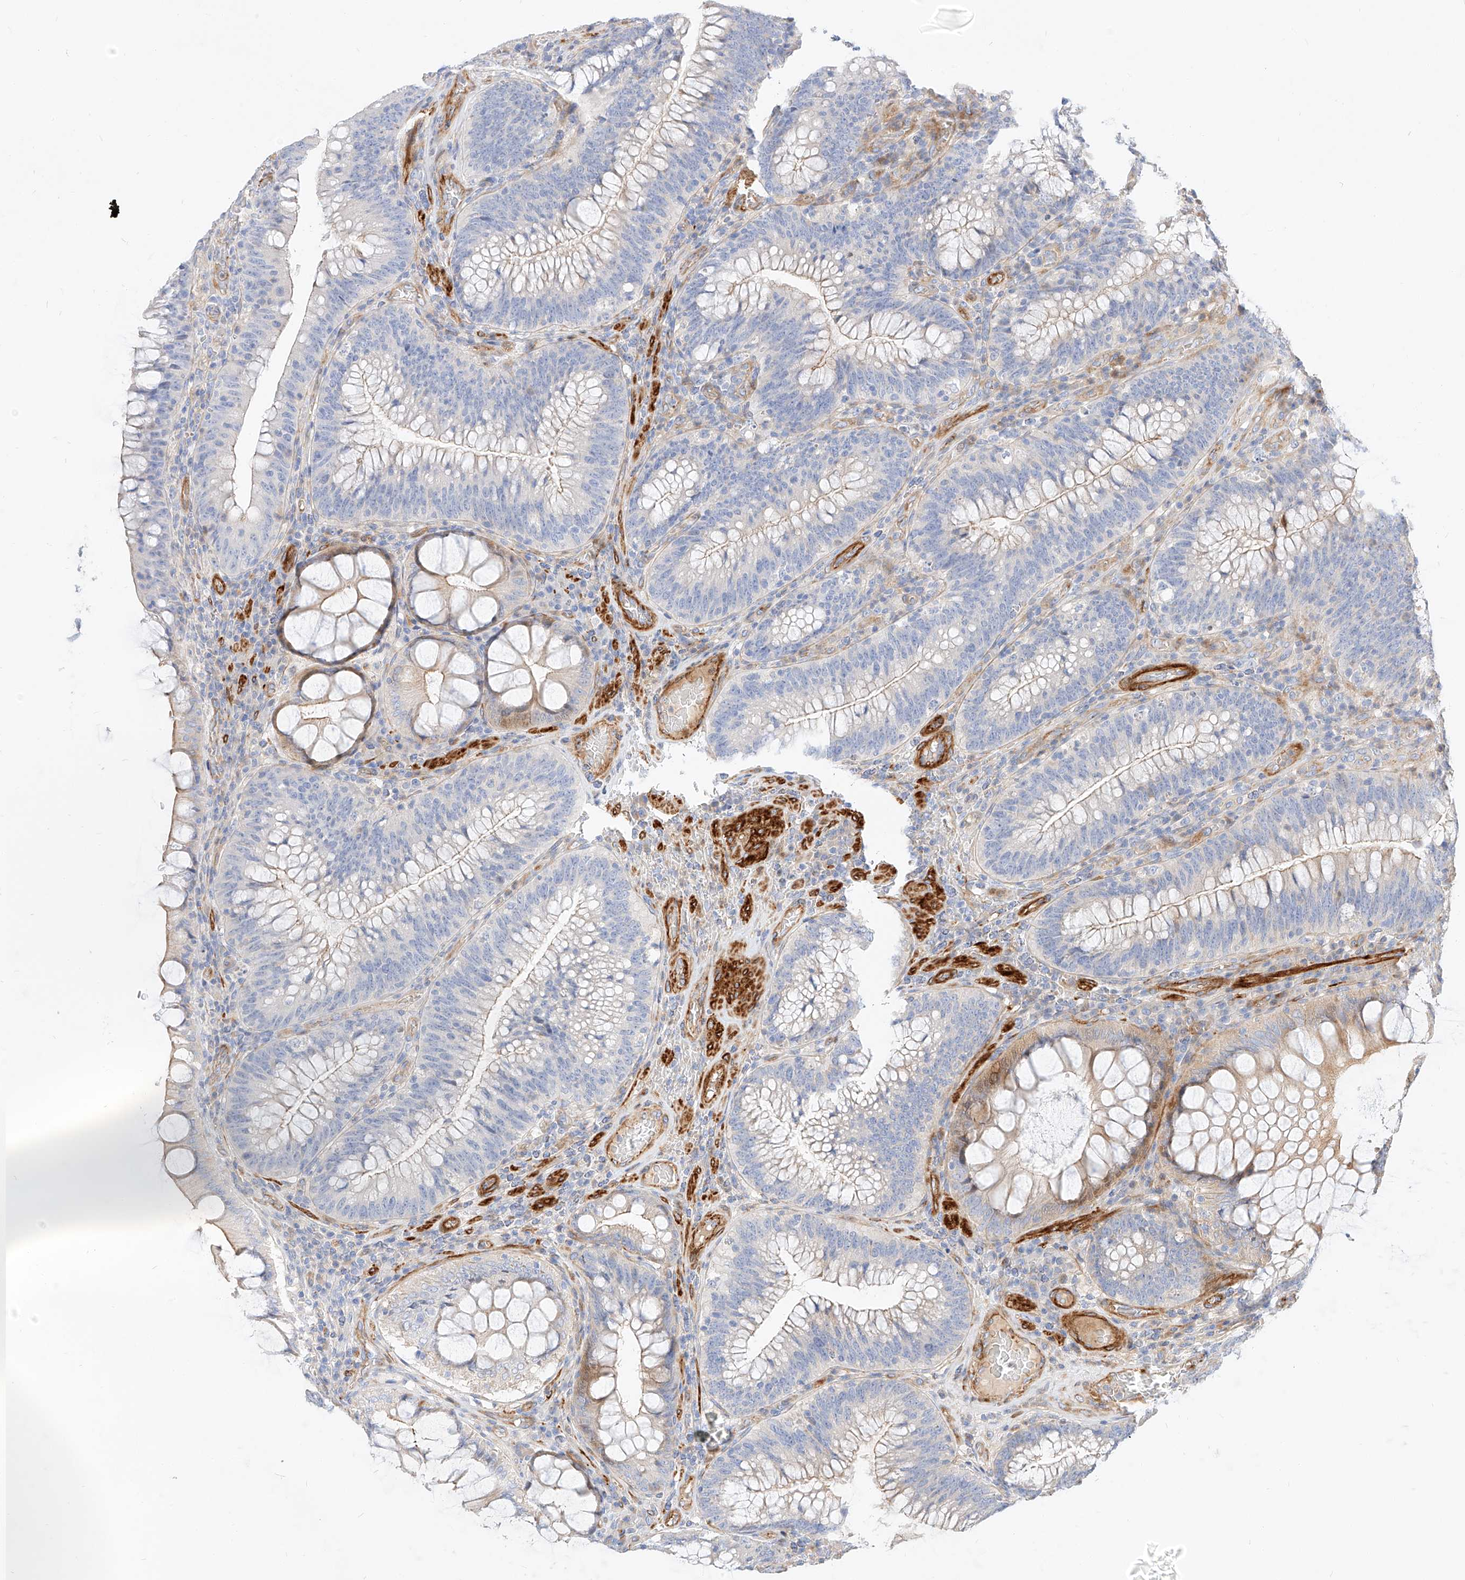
{"staining": {"intensity": "negative", "quantity": "none", "location": "none"}, "tissue": "colorectal cancer", "cell_type": "Tumor cells", "image_type": "cancer", "snomed": [{"axis": "morphology", "description": "Normal tissue, NOS"}, {"axis": "topography", "description": "Colon"}], "caption": "Immunohistochemistry (IHC) of colorectal cancer exhibits no expression in tumor cells.", "gene": "KCNH5", "patient": {"sex": "female", "age": 82}}